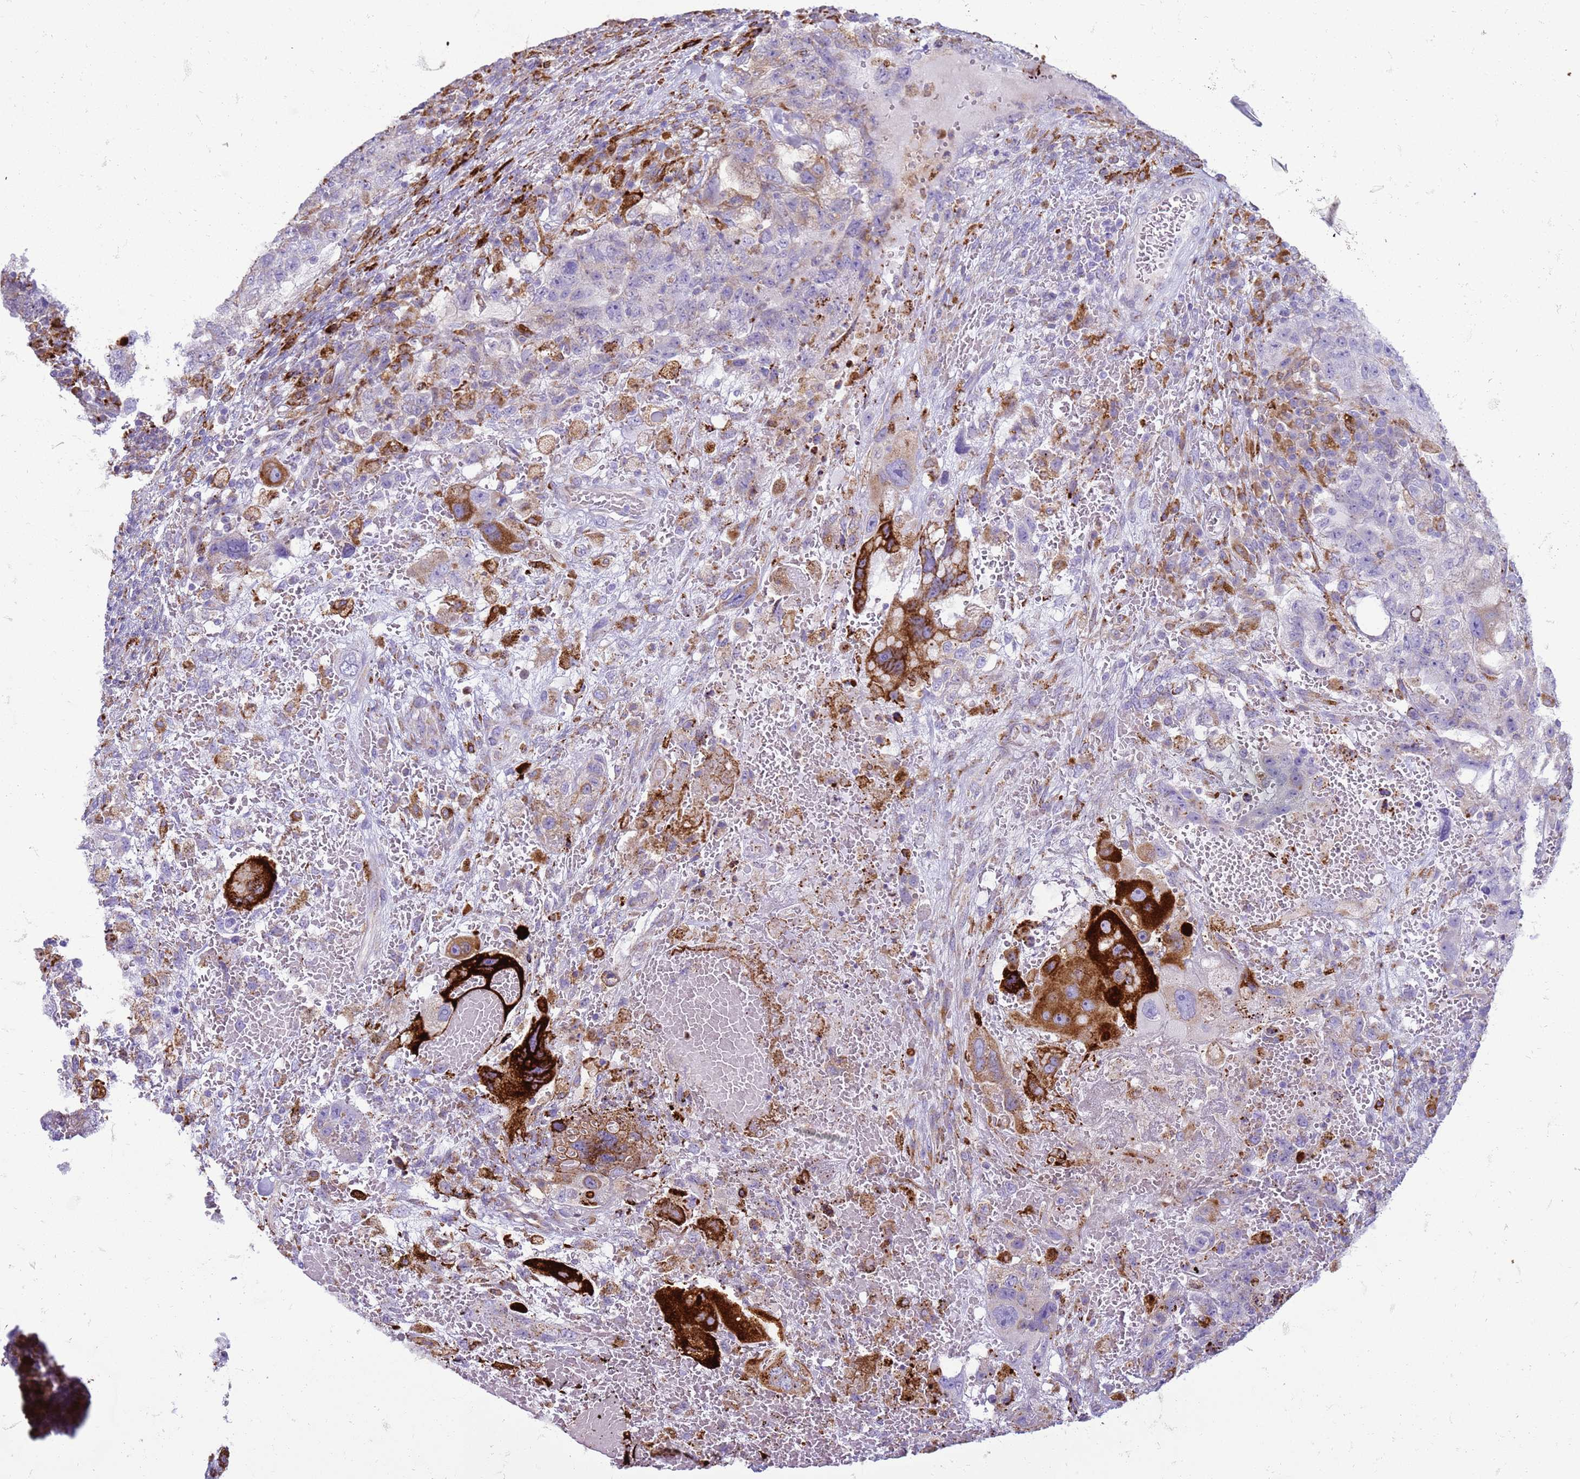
{"staining": {"intensity": "strong", "quantity": "<25%", "location": "cytoplasmic/membranous"}, "tissue": "testis cancer", "cell_type": "Tumor cells", "image_type": "cancer", "snomed": [{"axis": "morphology", "description": "Carcinoma, Embryonal, NOS"}, {"axis": "topography", "description": "Testis"}], "caption": "Immunohistochemistry (IHC) histopathology image of human embryonal carcinoma (testis) stained for a protein (brown), which exhibits medium levels of strong cytoplasmic/membranous positivity in about <25% of tumor cells.", "gene": "PDK3", "patient": {"sex": "male", "age": 26}}